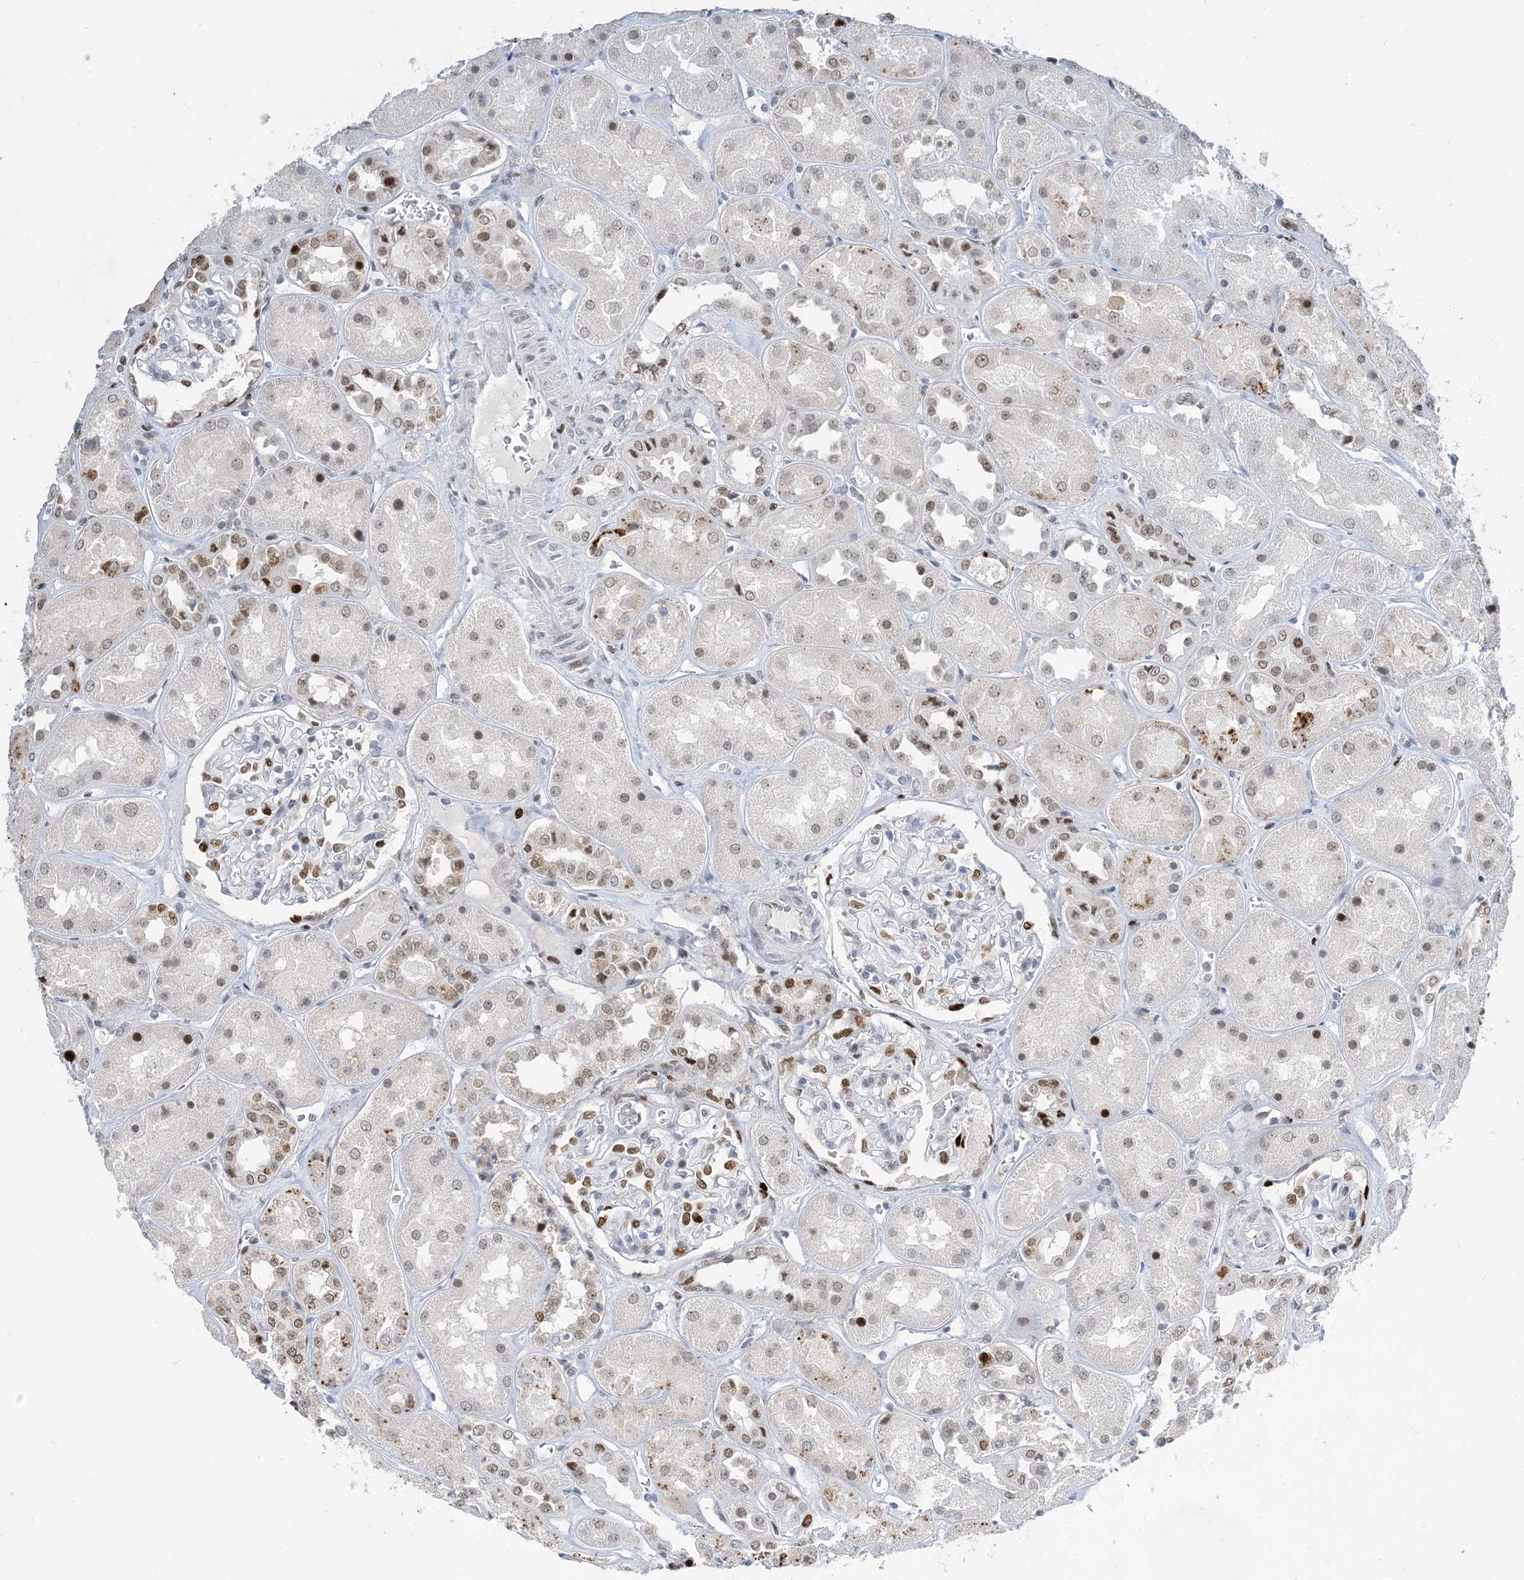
{"staining": {"intensity": "strong", "quantity": "25%-75%", "location": "nuclear"}, "tissue": "kidney", "cell_type": "Cells in glomeruli", "image_type": "normal", "snomed": [{"axis": "morphology", "description": "Normal tissue, NOS"}, {"axis": "topography", "description": "Kidney"}], "caption": "IHC micrograph of unremarkable kidney stained for a protein (brown), which exhibits high levels of strong nuclear expression in approximately 25%-75% of cells in glomeruli.", "gene": "SLC25A53", "patient": {"sex": "male", "age": 70}}